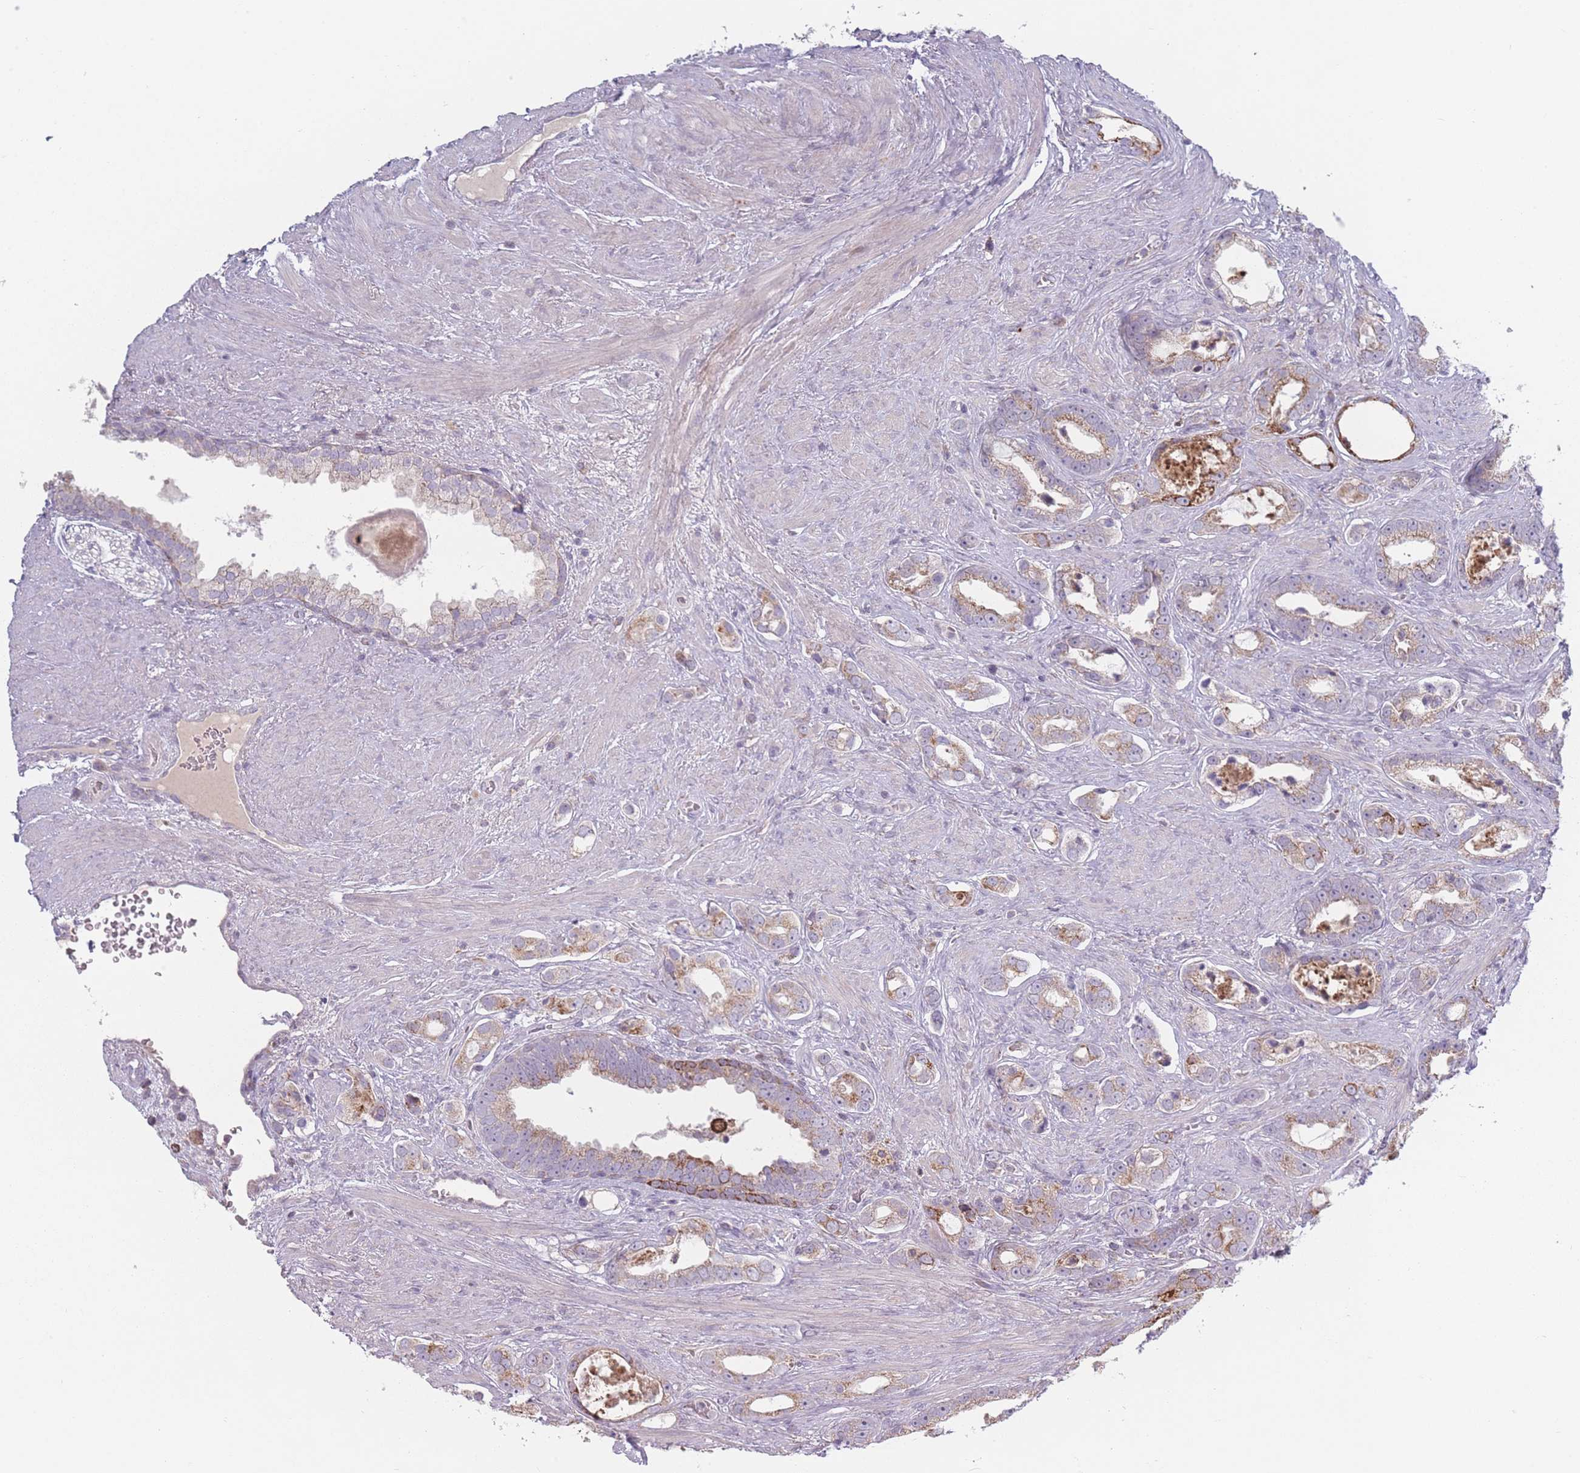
{"staining": {"intensity": "weak", "quantity": "25%-75%", "location": "cytoplasmic/membranous"}, "tissue": "prostate cancer", "cell_type": "Tumor cells", "image_type": "cancer", "snomed": [{"axis": "morphology", "description": "Adenocarcinoma, High grade"}, {"axis": "topography", "description": "Prostate"}], "caption": "Weak cytoplasmic/membranous expression for a protein is identified in approximately 25%-75% of tumor cells of prostate cancer using immunohistochemistry.", "gene": "PEX11B", "patient": {"sex": "male", "age": 67}}